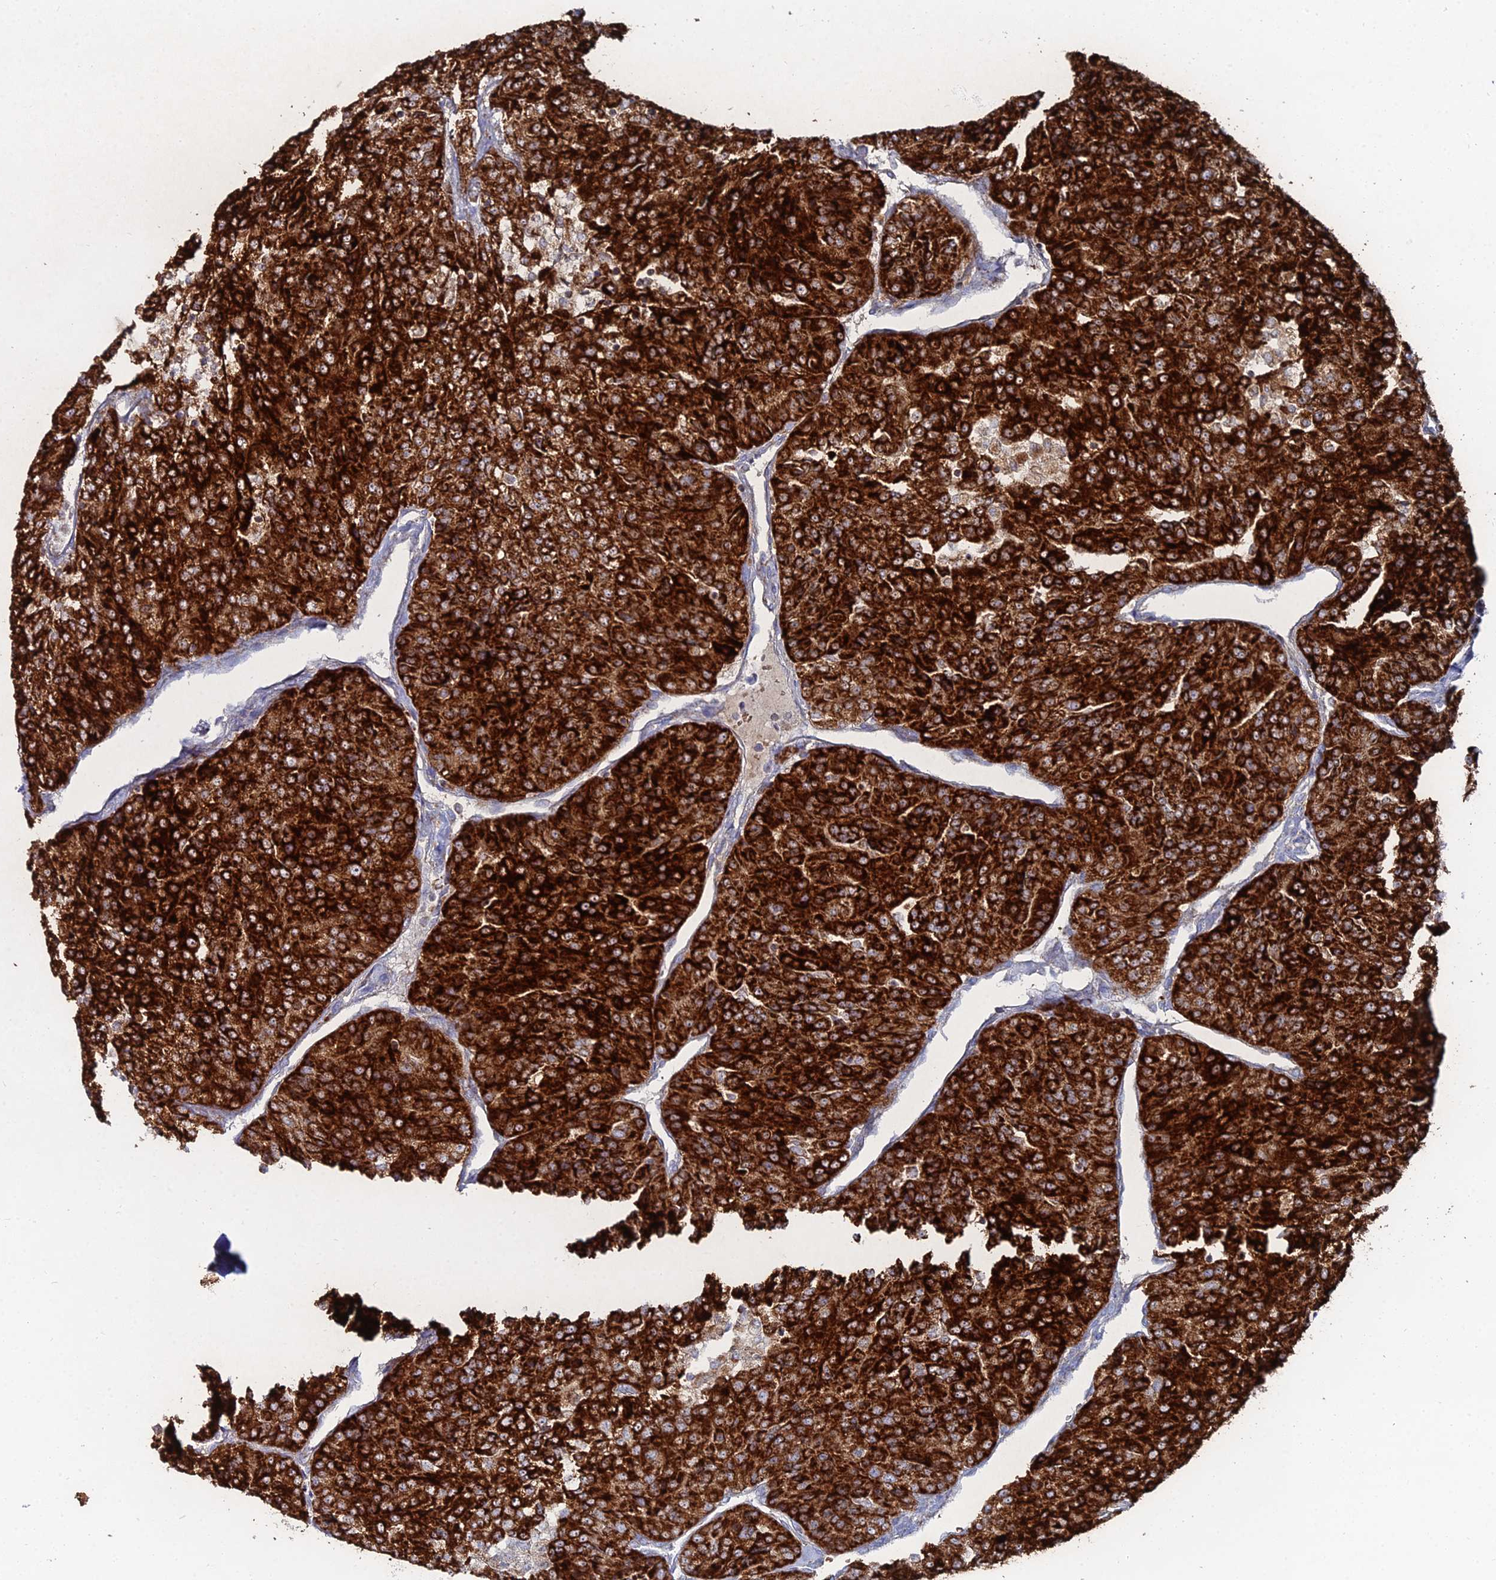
{"staining": {"intensity": "strong", "quantity": ">75%", "location": "cytoplasmic/membranous"}, "tissue": "renal cancer", "cell_type": "Tumor cells", "image_type": "cancer", "snomed": [{"axis": "morphology", "description": "Adenocarcinoma, NOS"}, {"axis": "topography", "description": "Kidney"}], "caption": "This is an image of IHC staining of renal adenocarcinoma, which shows strong positivity in the cytoplasmic/membranous of tumor cells.", "gene": "MPC1", "patient": {"sex": "female", "age": 63}}